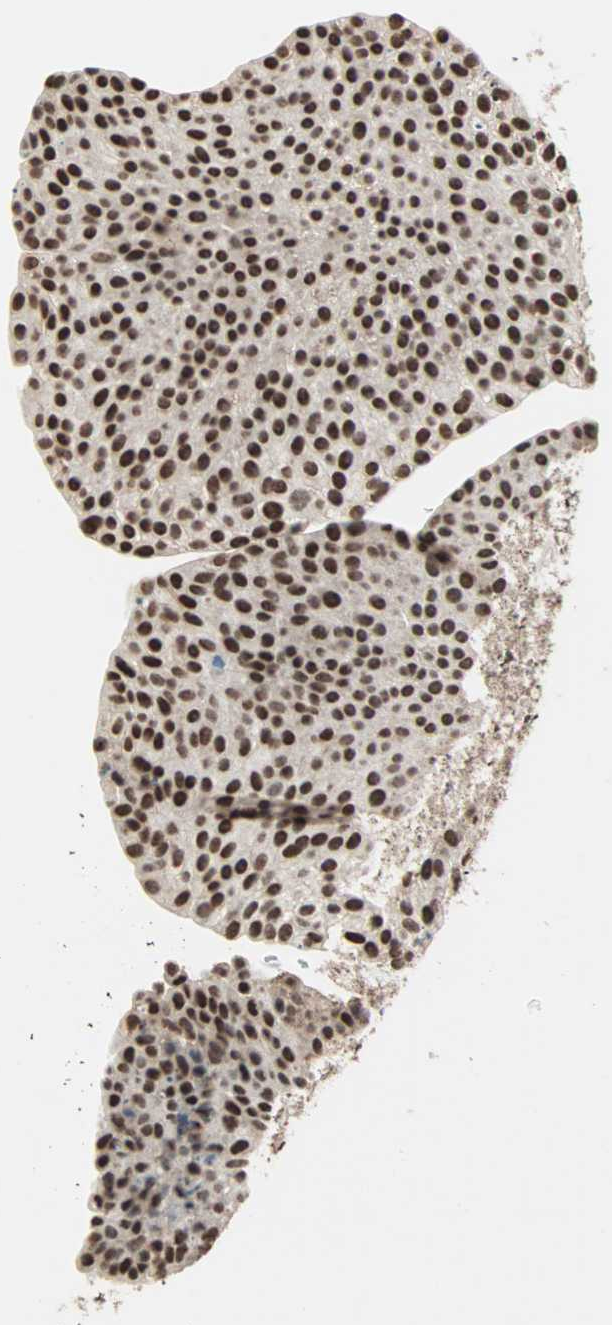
{"staining": {"intensity": "strong", "quantity": ">75%", "location": "nuclear"}, "tissue": "urothelial cancer", "cell_type": "Tumor cells", "image_type": "cancer", "snomed": [{"axis": "morphology", "description": "Urothelial carcinoma, Low grade"}, {"axis": "topography", "description": "Smooth muscle"}, {"axis": "topography", "description": "Urinary bladder"}], "caption": "Urothelial cancer tissue exhibits strong nuclear expression in about >75% of tumor cells", "gene": "DAZAP1", "patient": {"sex": "male", "age": 60}}